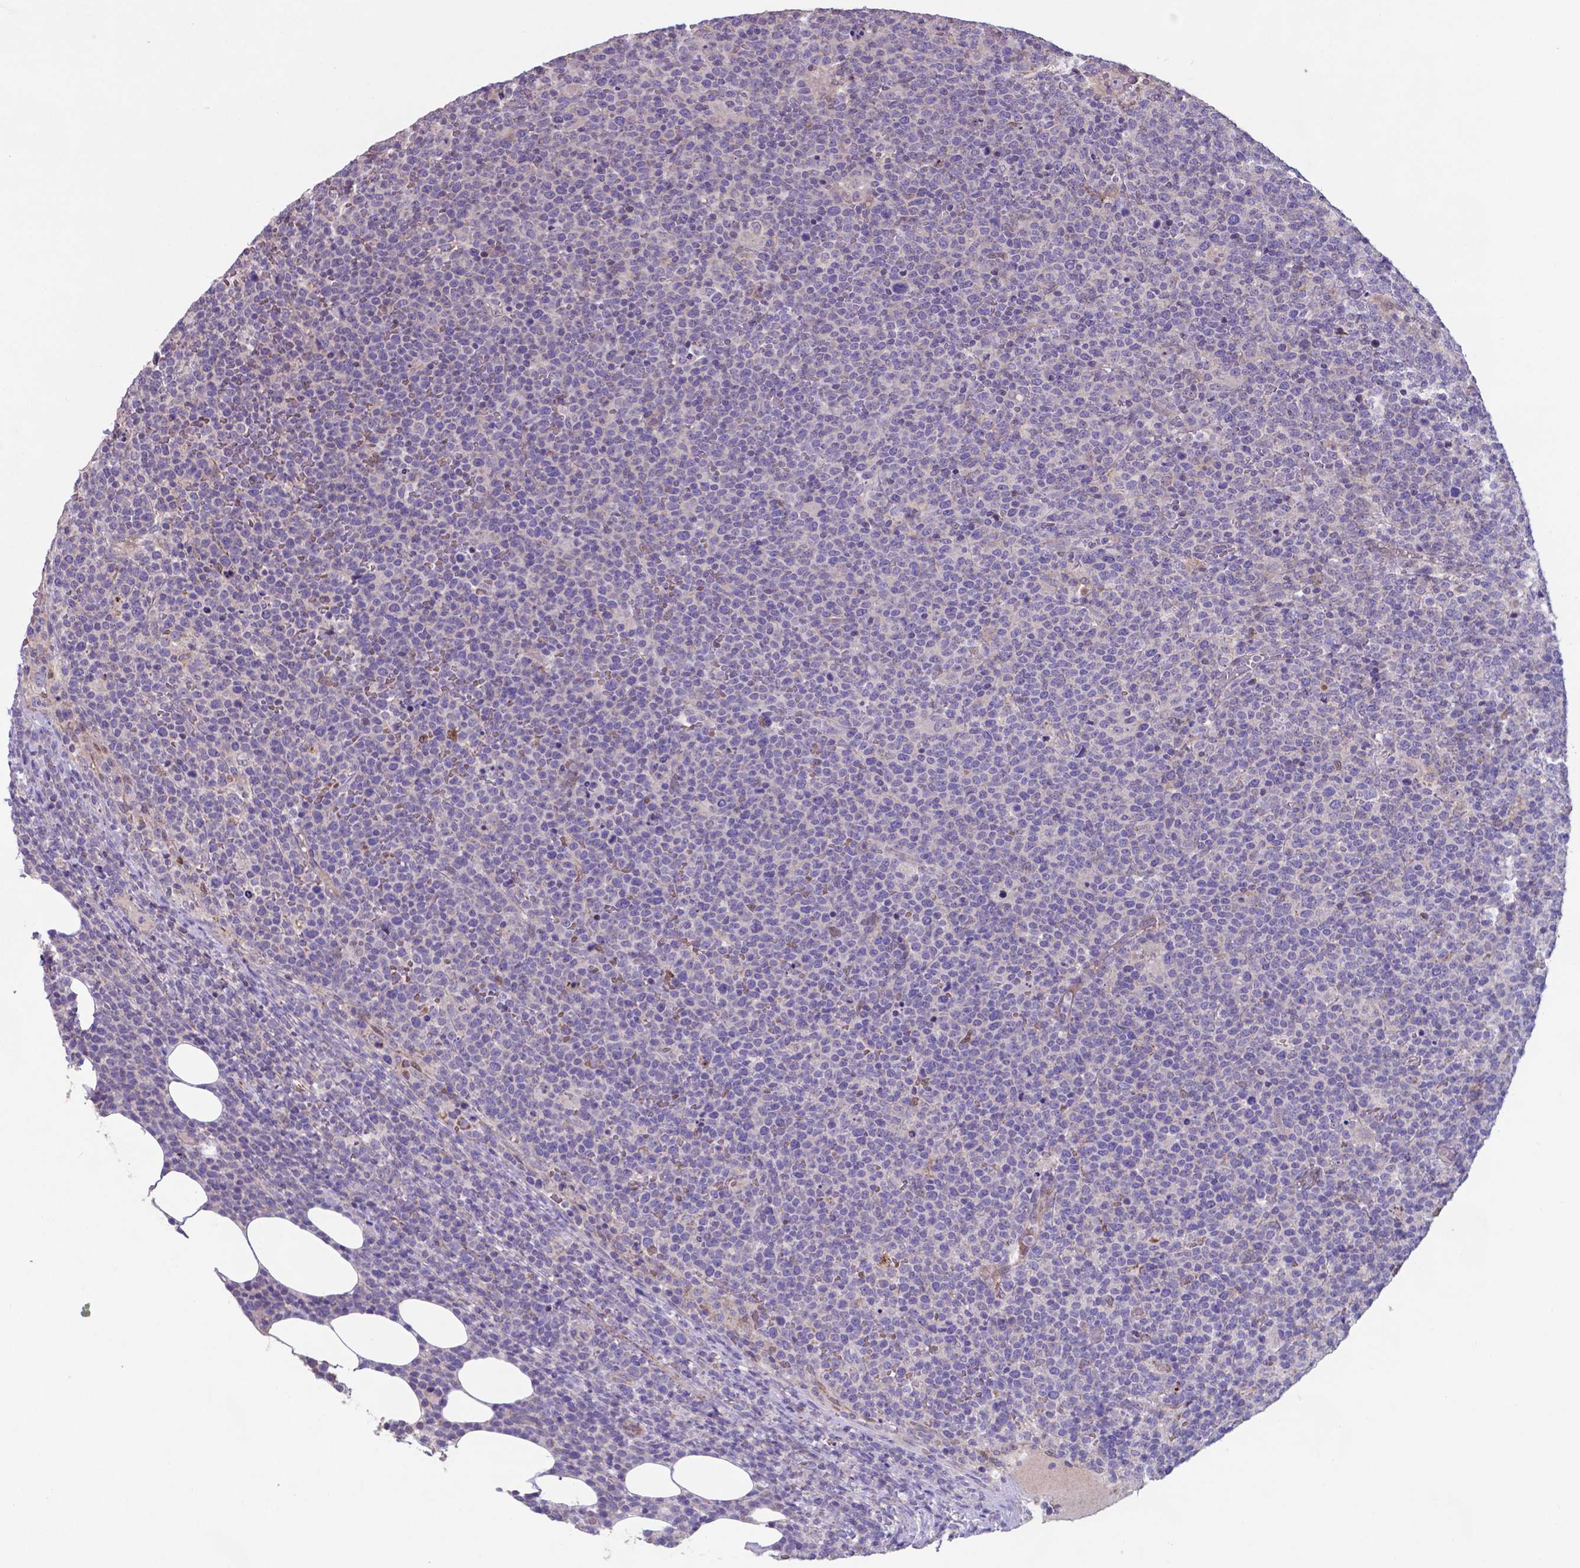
{"staining": {"intensity": "negative", "quantity": "none", "location": "none"}, "tissue": "lymphoma", "cell_type": "Tumor cells", "image_type": "cancer", "snomed": [{"axis": "morphology", "description": "Malignant lymphoma, non-Hodgkin's type, High grade"}, {"axis": "topography", "description": "Lymph node"}], "caption": "IHC histopathology image of human high-grade malignant lymphoma, non-Hodgkin's type stained for a protein (brown), which reveals no expression in tumor cells. Brightfield microscopy of IHC stained with DAB (3,3'-diaminobenzidine) (brown) and hematoxylin (blue), captured at high magnification.", "gene": "TYRO3", "patient": {"sex": "male", "age": 61}}